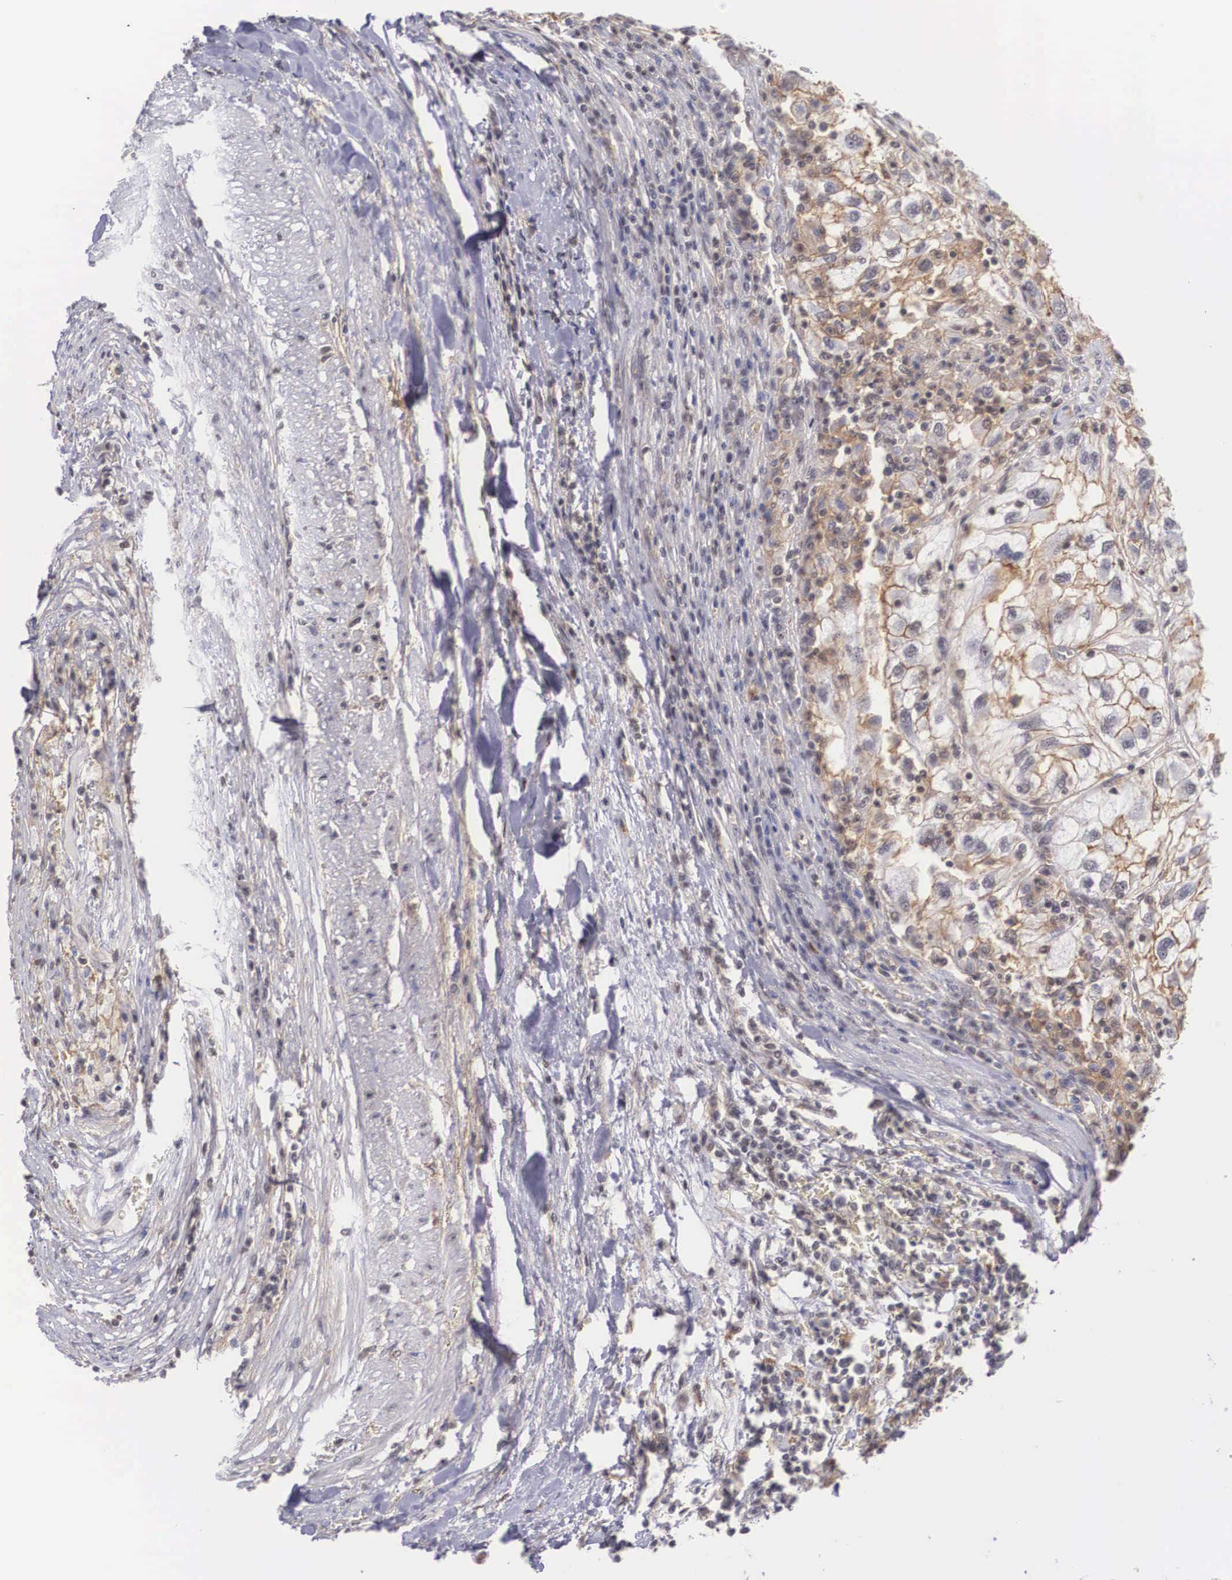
{"staining": {"intensity": "moderate", "quantity": "25%-75%", "location": "cytoplasmic/membranous"}, "tissue": "renal cancer", "cell_type": "Tumor cells", "image_type": "cancer", "snomed": [{"axis": "morphology", "description": "Normal tissue, NOS"}, {"axis": "morphology", "description": "Adenocarcinoma, NOS"}, {"axis": "topography", "description": "Kidney"}], "caption": "Immunohistochemistry histopathology image of neoplastic tissue: renal adenocarcinoma stained using immunohistochemistry (IHC) exhibits medium levels of moderate protein expression localized specifically in the cytoplasmic/membranous of tumor cells, appearing as a cytoplasmic/membranous brown color.", "gene": "NR4A2", "patient": {"sex": "male", "age": 71}}